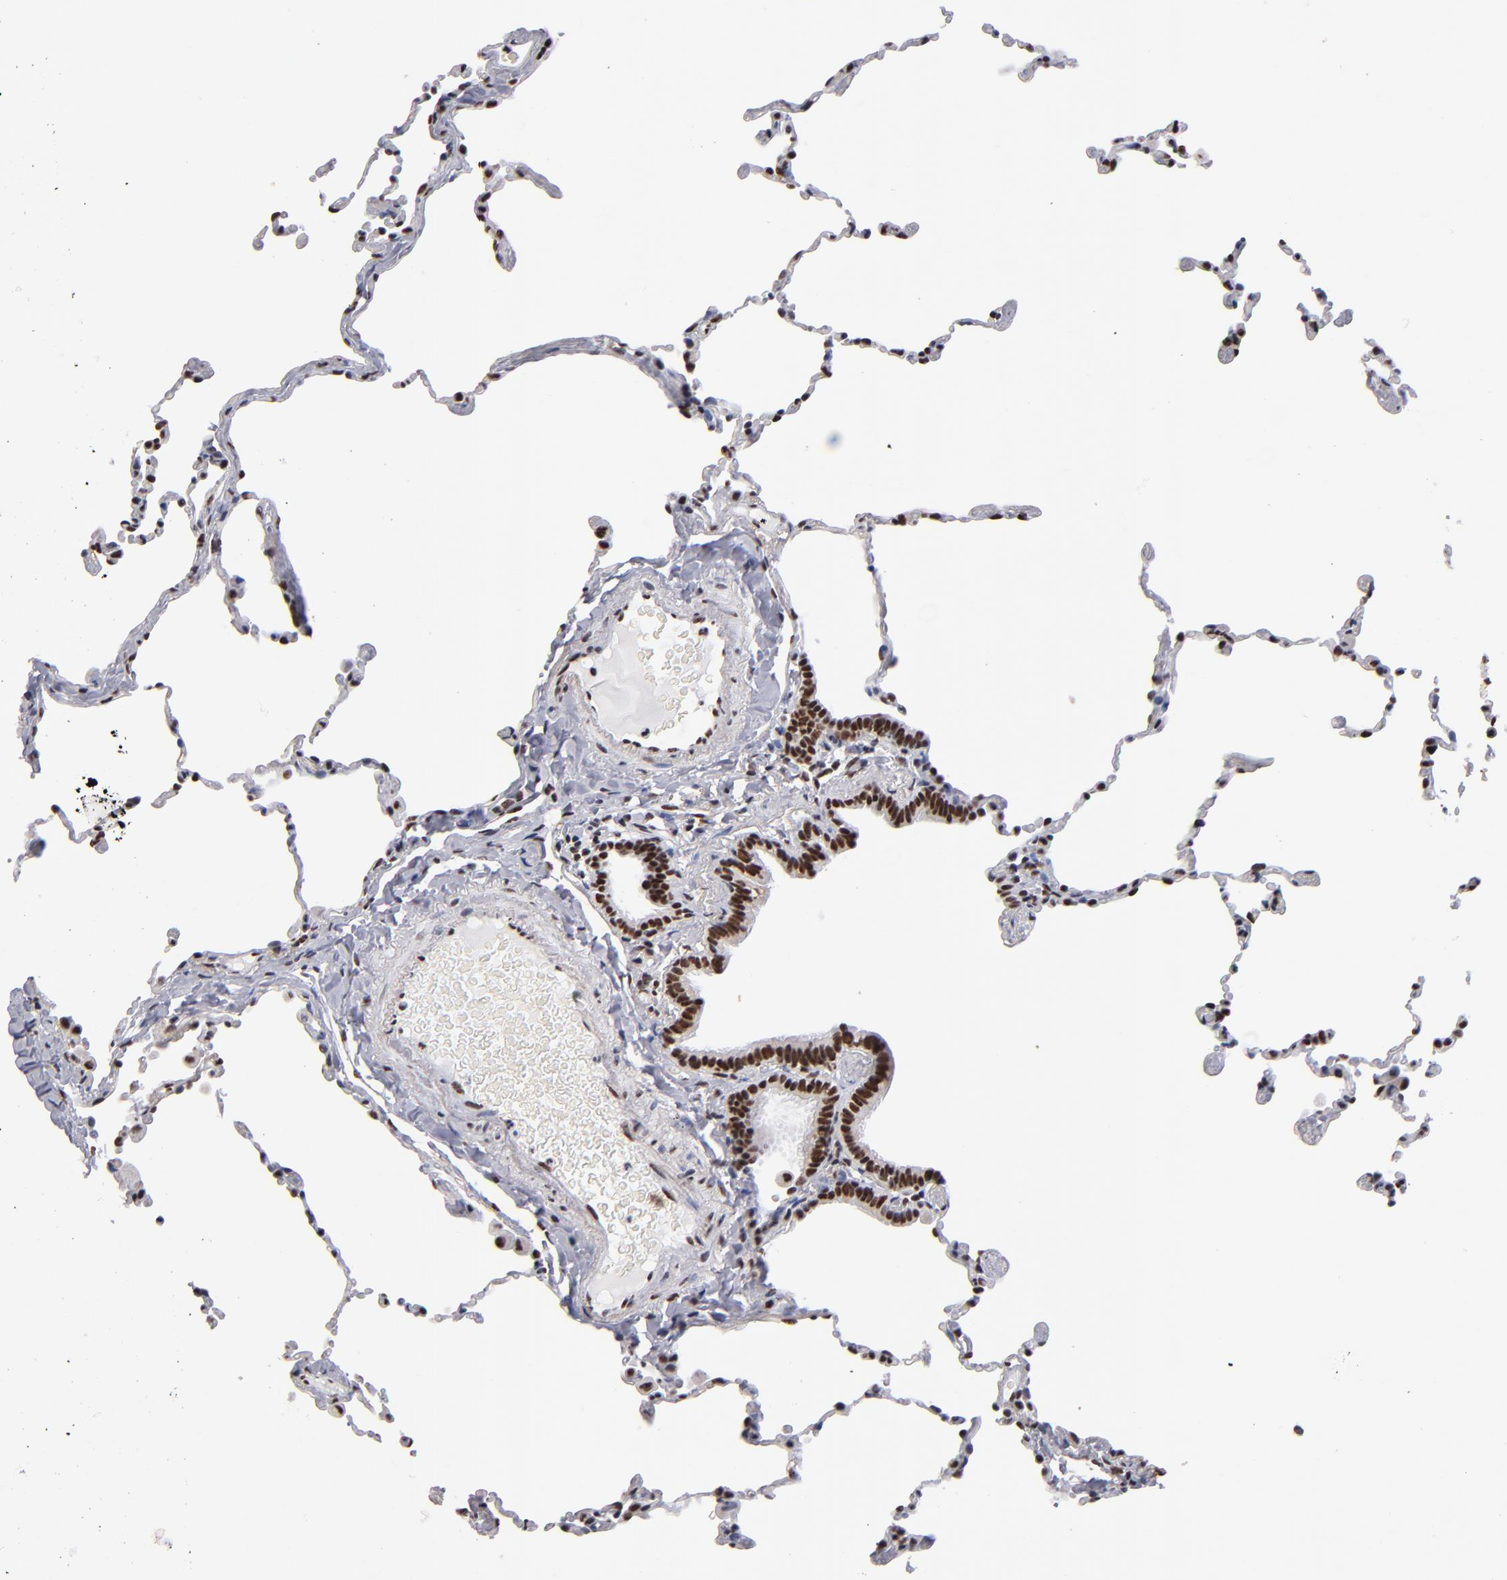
{"staining": {"intensity": "strong", "quantity": "25%-75%", "location": "nuclear"}, "tissue": "lung", "cell_type": "Alveolar cells", "image_type": "normal", "snomed": [{"axis": "morphology", "description": "Normal tissue, NOS"}, {"axis": "topography", "description": "Lung"}], "caption": "Strong nuclear staining for a protein is appreciated in about 25%-75% of alveolar cells of unremarkable lung using immunohistochemistry (IHC).", "gene": "MN1", "patient": {"sex": "female", "age": 61}}